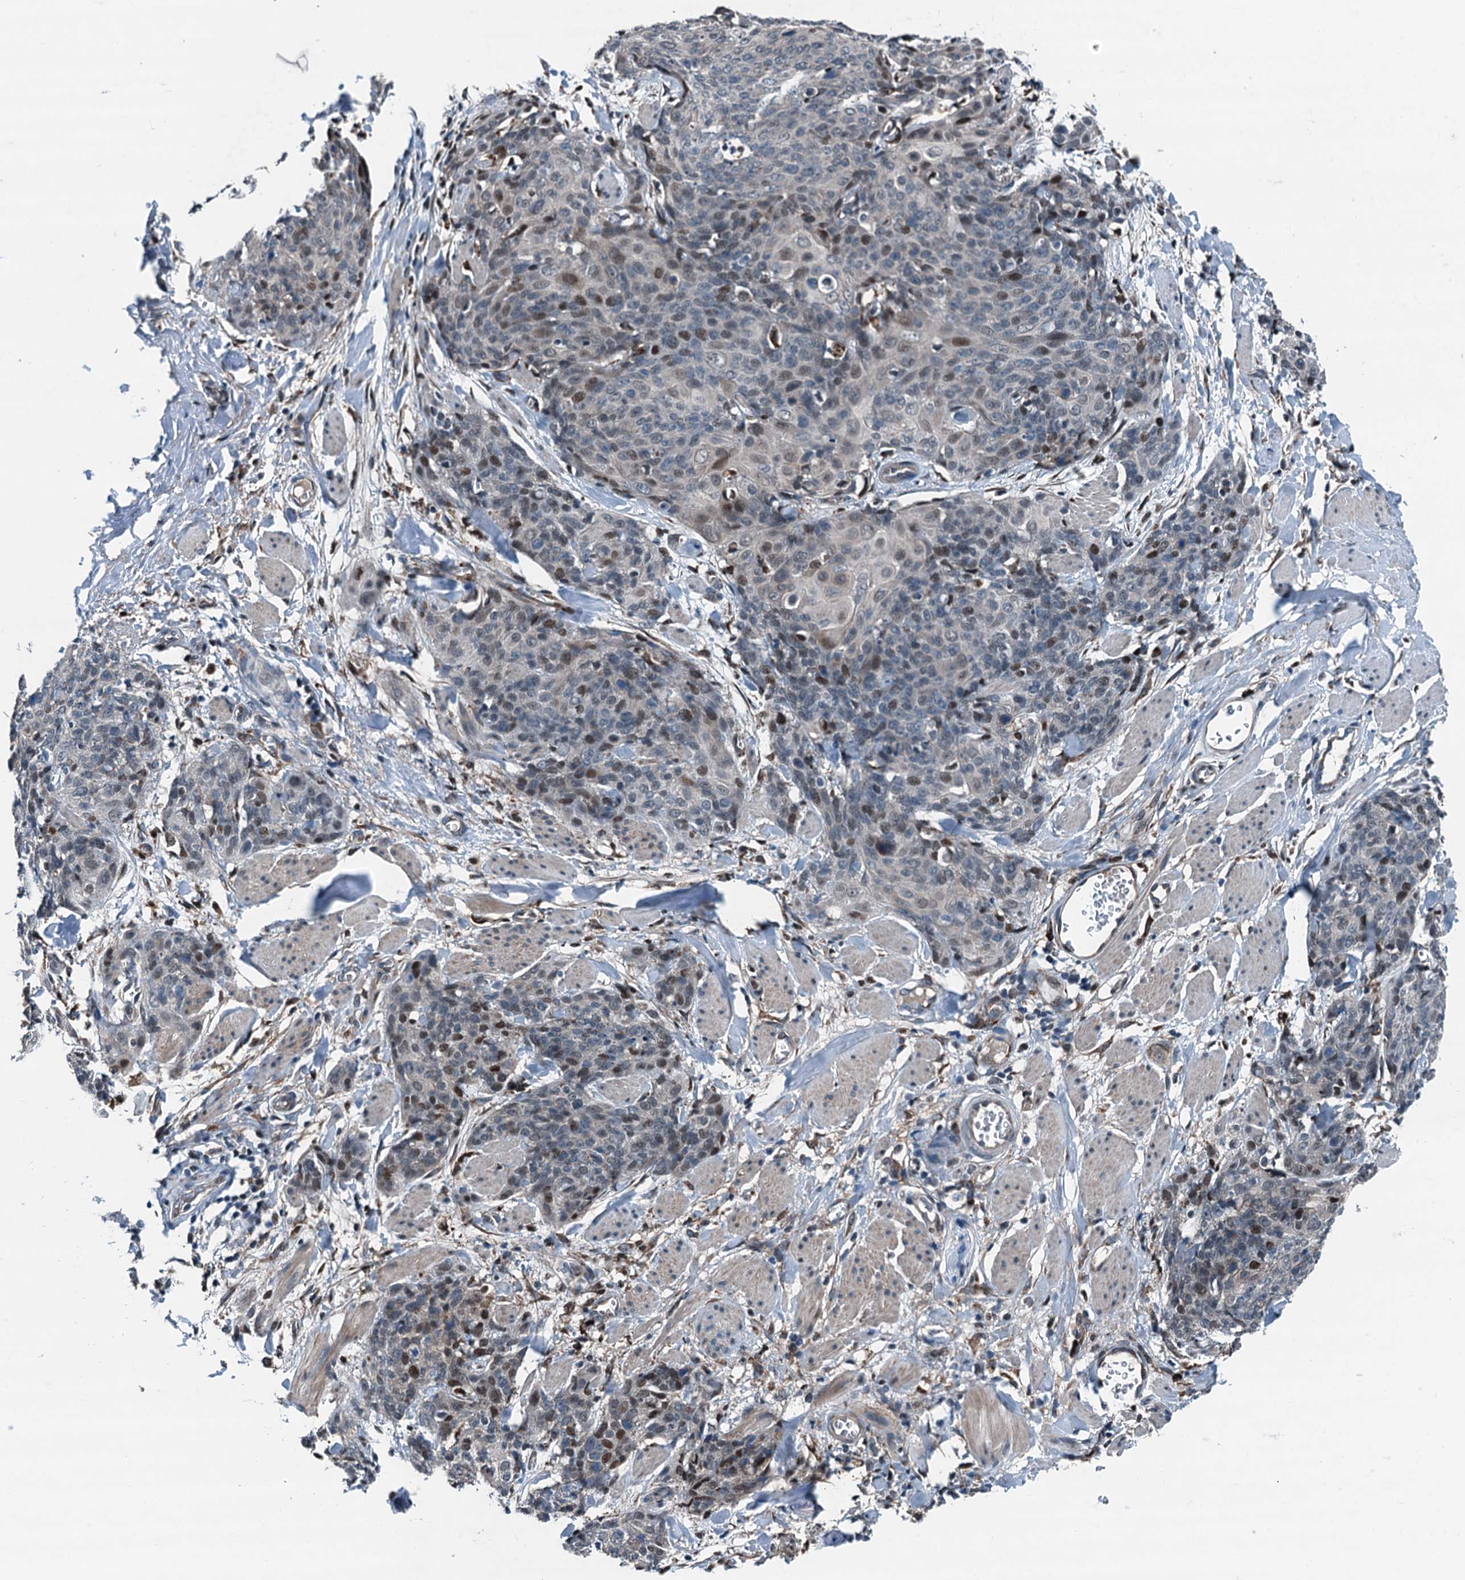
{"staining": {"intensity": "moderate", "quantity": "25%-75%", "location": "nuclear"}, "tissue": "skin cancer", "cell_type": "Tumor cells", "image_type": "cancer", "snomed": [{"axis": "morphology", "description": "Squamous cell carcinoma, NOS"}, {"axis": "topography", "description": "Skin"}, {"axis": "topography", "description": "Vulva"}], "caption": "Immunohistochemical staining of skin cancer (squamous cell carcinoma) shows medium levels of moderate nuclear protein expression in approximately 25%-75% of tumor cells.", "gene": "TAMALIN", "patient": {"sex": "female", "age": 85}}